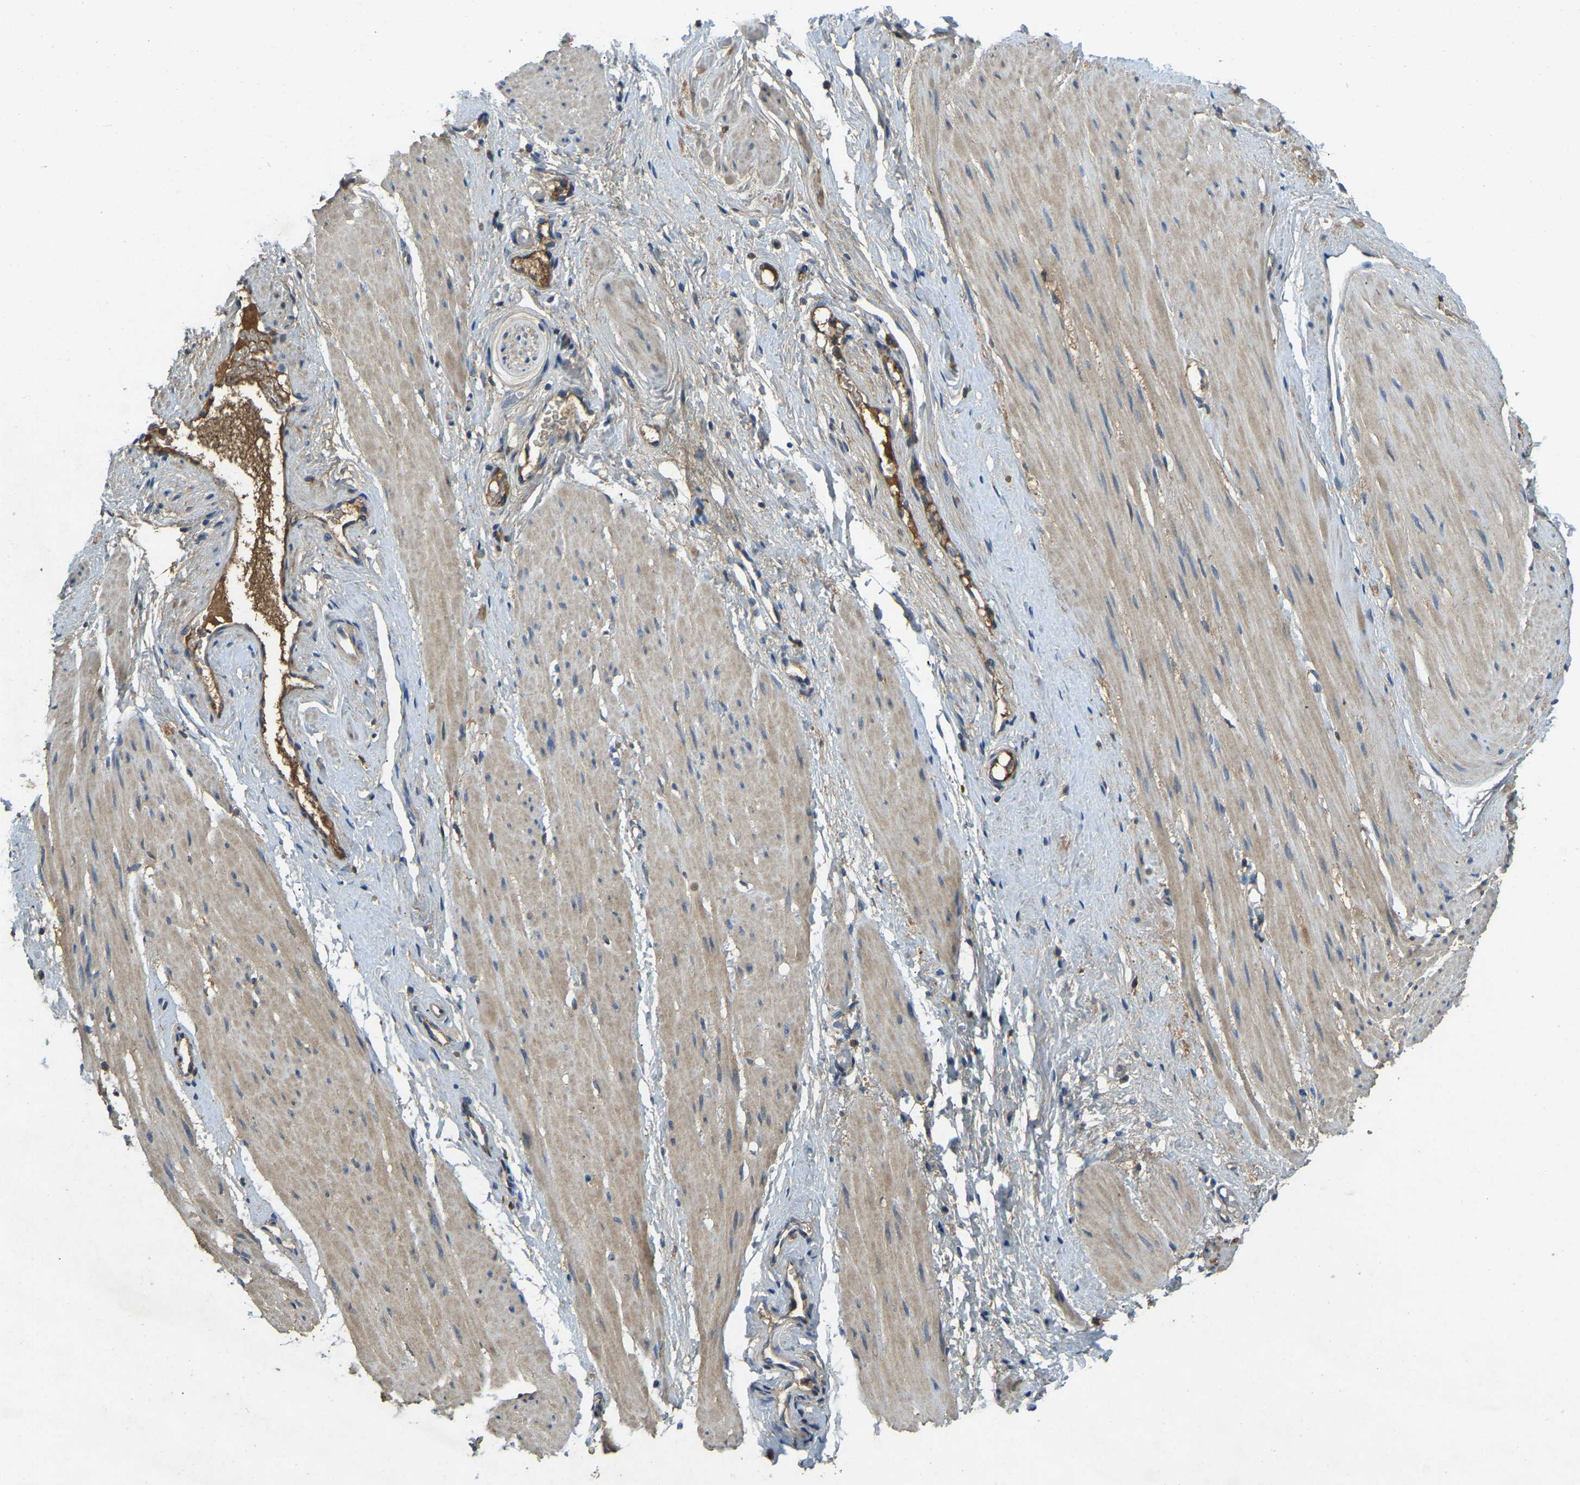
{"staining": {"intensity": "weak", "quantity": ">75%", "location": "cytoplasmic/membranous"}, "tissue": "adipose tissue", "cell_type": "Adipocytes", "image_type": "normal", "snomed": [{"axis": "morphology", "description": "Normal tissue, NOS"}, {"axis": "topography", "description": "Soft tissue"}, {"axis": "topography", "description": "Vascular tissue"}], "caption": "Immunohistochemistry of normal adipose tissue displays low levels of weak cytoplasmic/membranous expression in about >75% of adipocytes. The protein is stained brown, and the nuclei are stained in blue (DAB IHC with brightfield microscopy, high magnification).", "gene": "ATP8B1", "patient": {"sex": "female", "age": 35}}